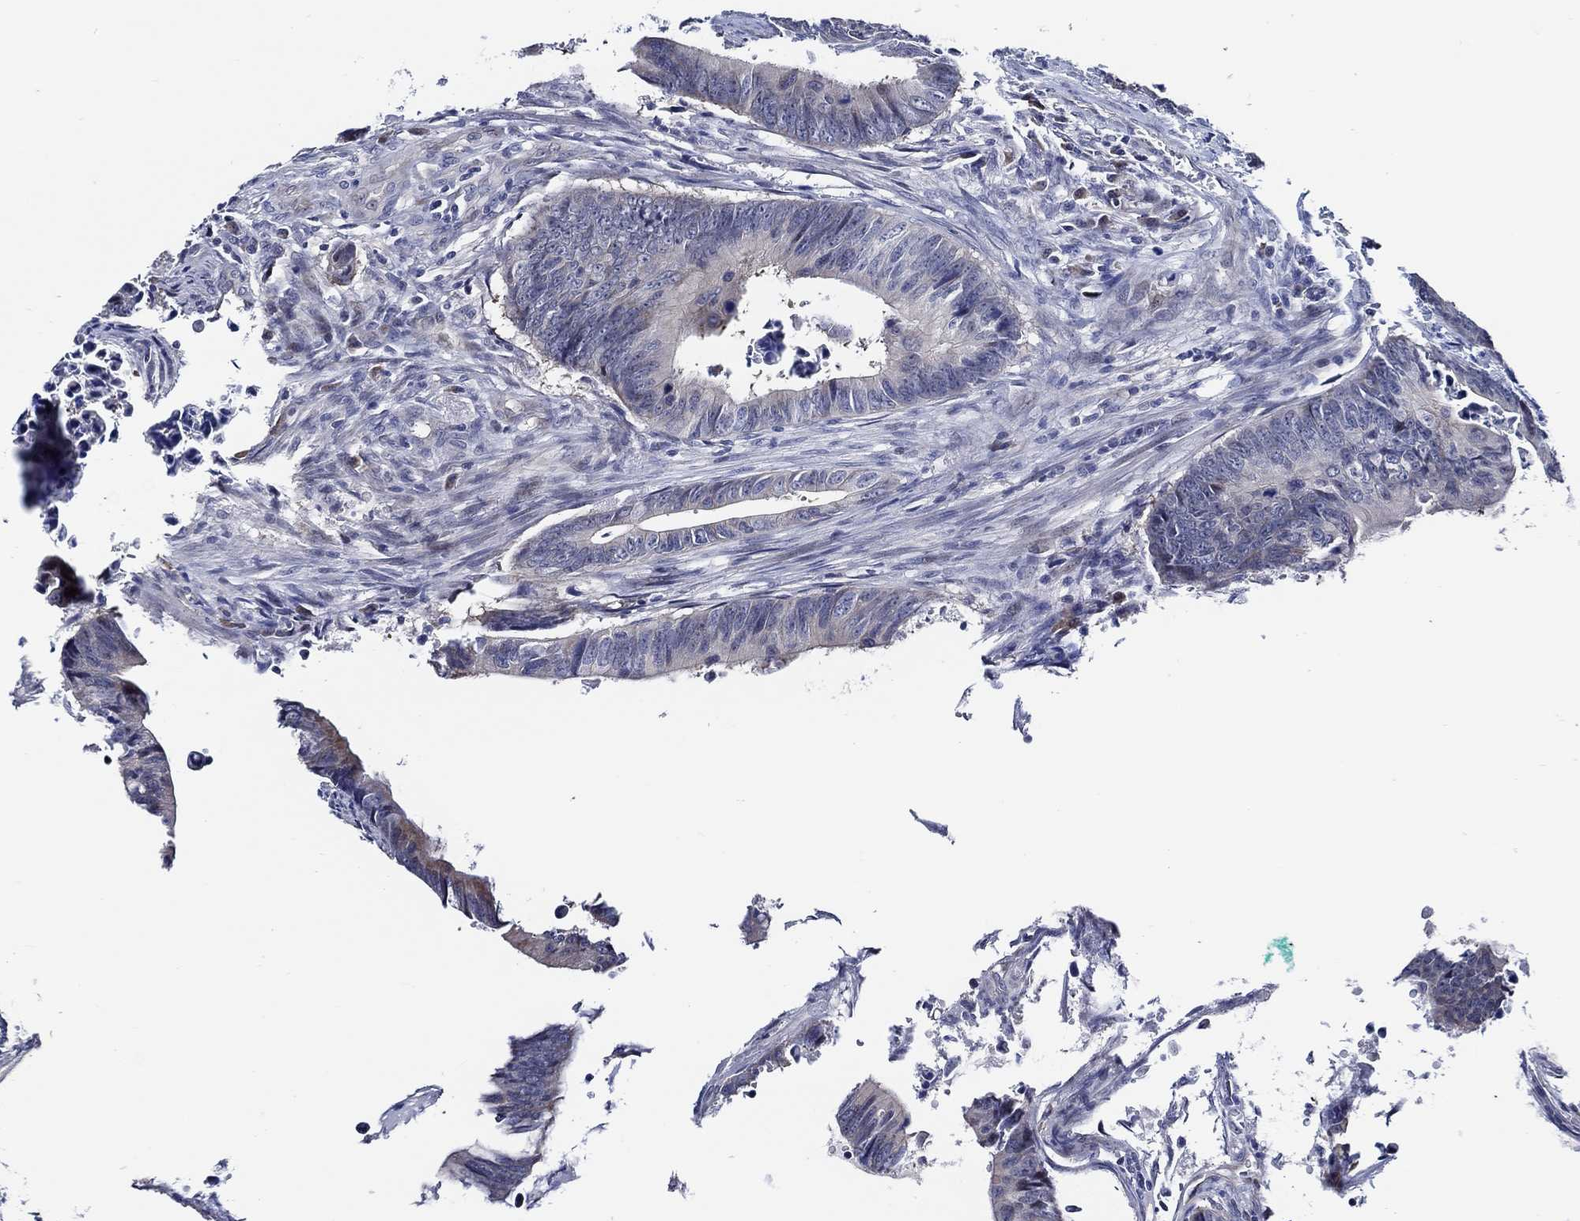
{"staining": {"intensity": "negative", "quantity": "none", "location": "none"}, "tissue": "colorectal cancer", "cell_type": "Tumor cells", "image_type": "cancer", "snomed": [{"axis": "morphology", "description": "Adenocarcinoma, NOS"}, {"axis": "topography", "description": "Colon"}], "caption": "Human adenocarcinoma (colorectal) stained for a protein using immunohistochemistry (IHC) demonstrates no expression in tumor cells.", "gene": "C8orf48", "patient": {"sex": "female", "age": 87}}